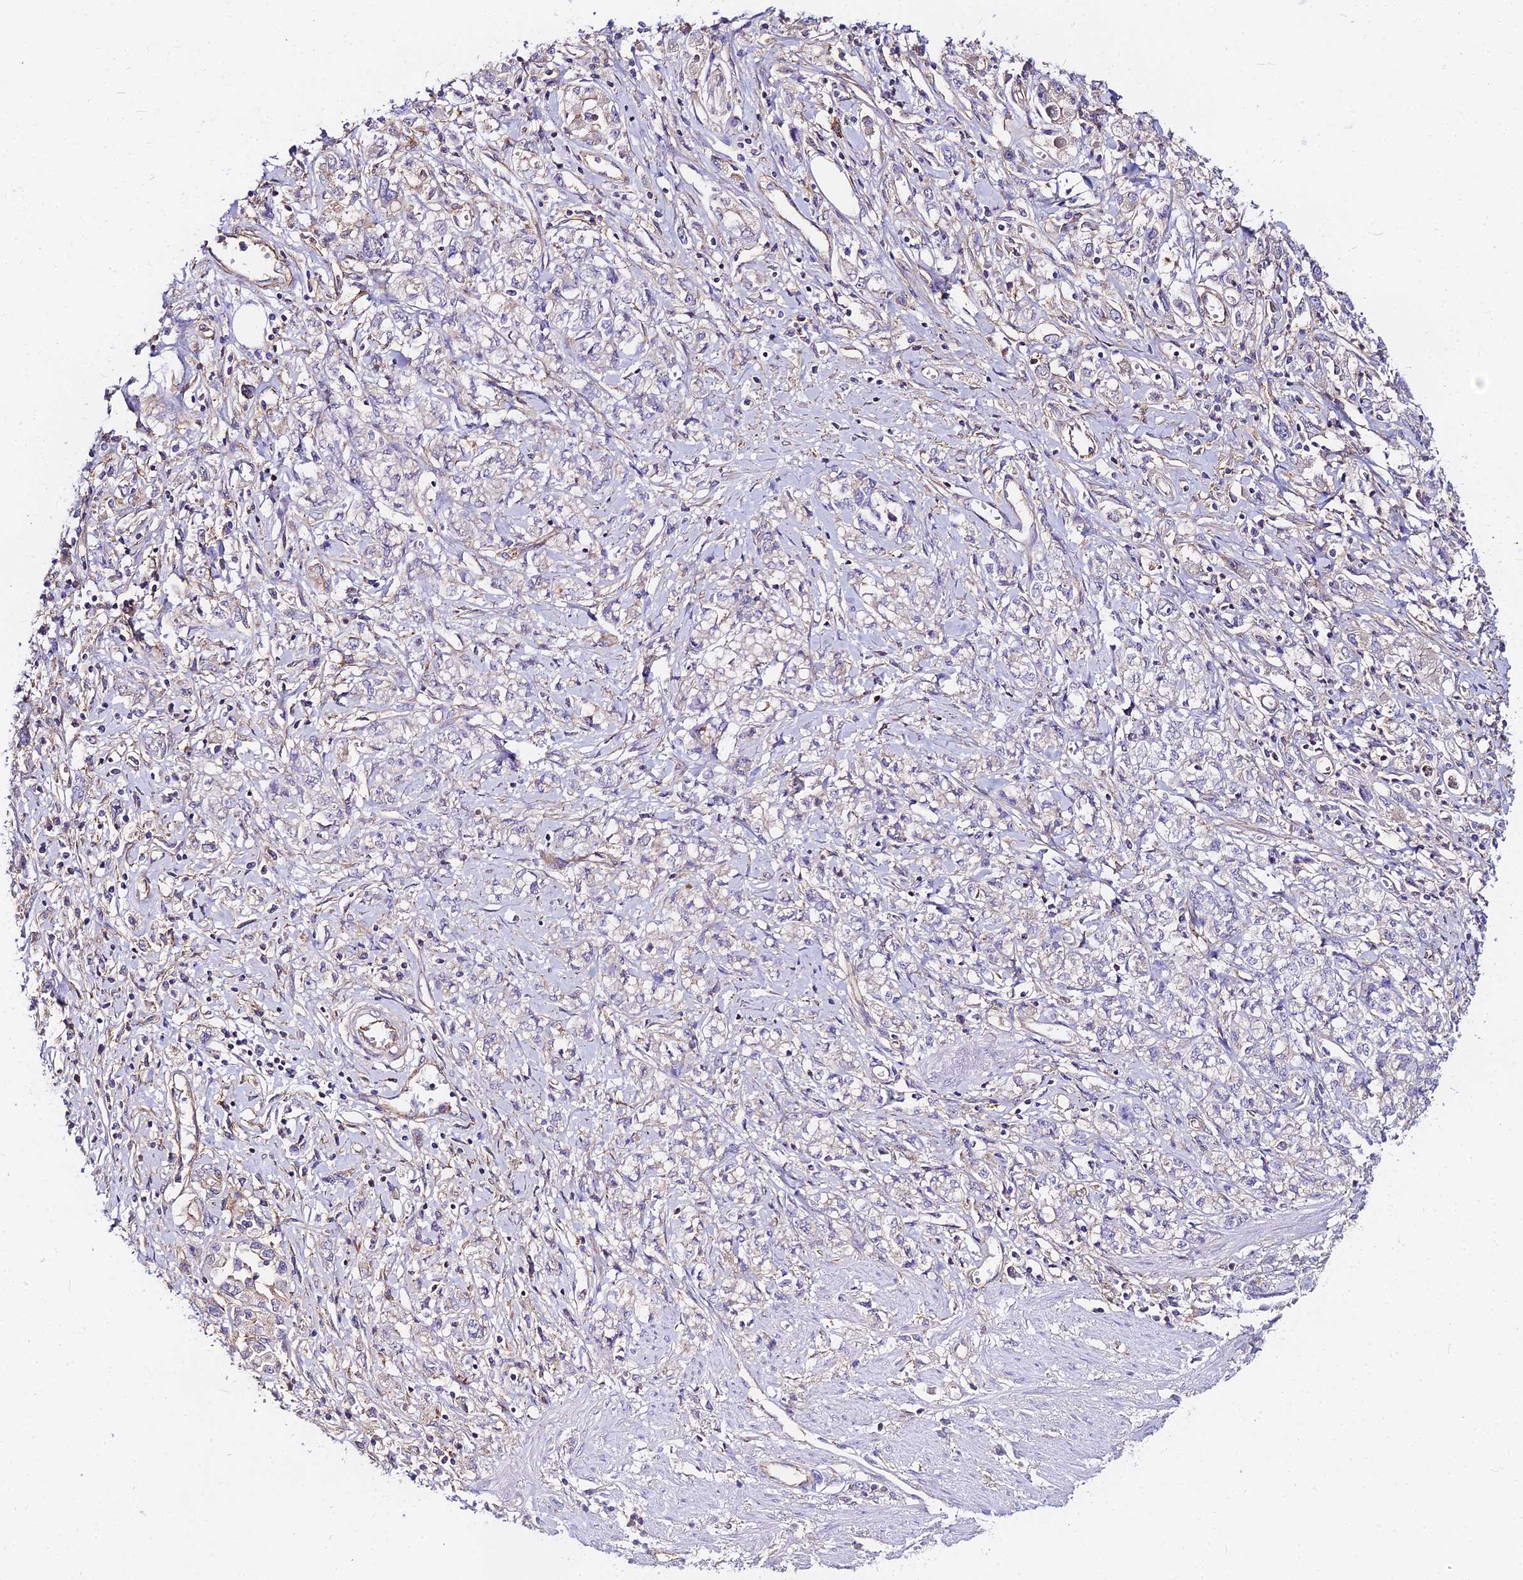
{"staining": {"intensity": "negative", "quantity": "none", "location": "none"}, "tissue": "stomach cancer", "cell_type": "Tumor cells", "image_type": "cancer", "snomed": [{"axis": "morphology", "description": "Adenocarcinoma, NOS"}, {"axis": "topography", "description": "Stomach"}], "caption": "IHC image of human adenocarcinoma (stomach) stained for a protein (brown), which shows no staining in tumor cells.", "gene": "GLYAT", "patient": {"sex": "female", "age": 76}}